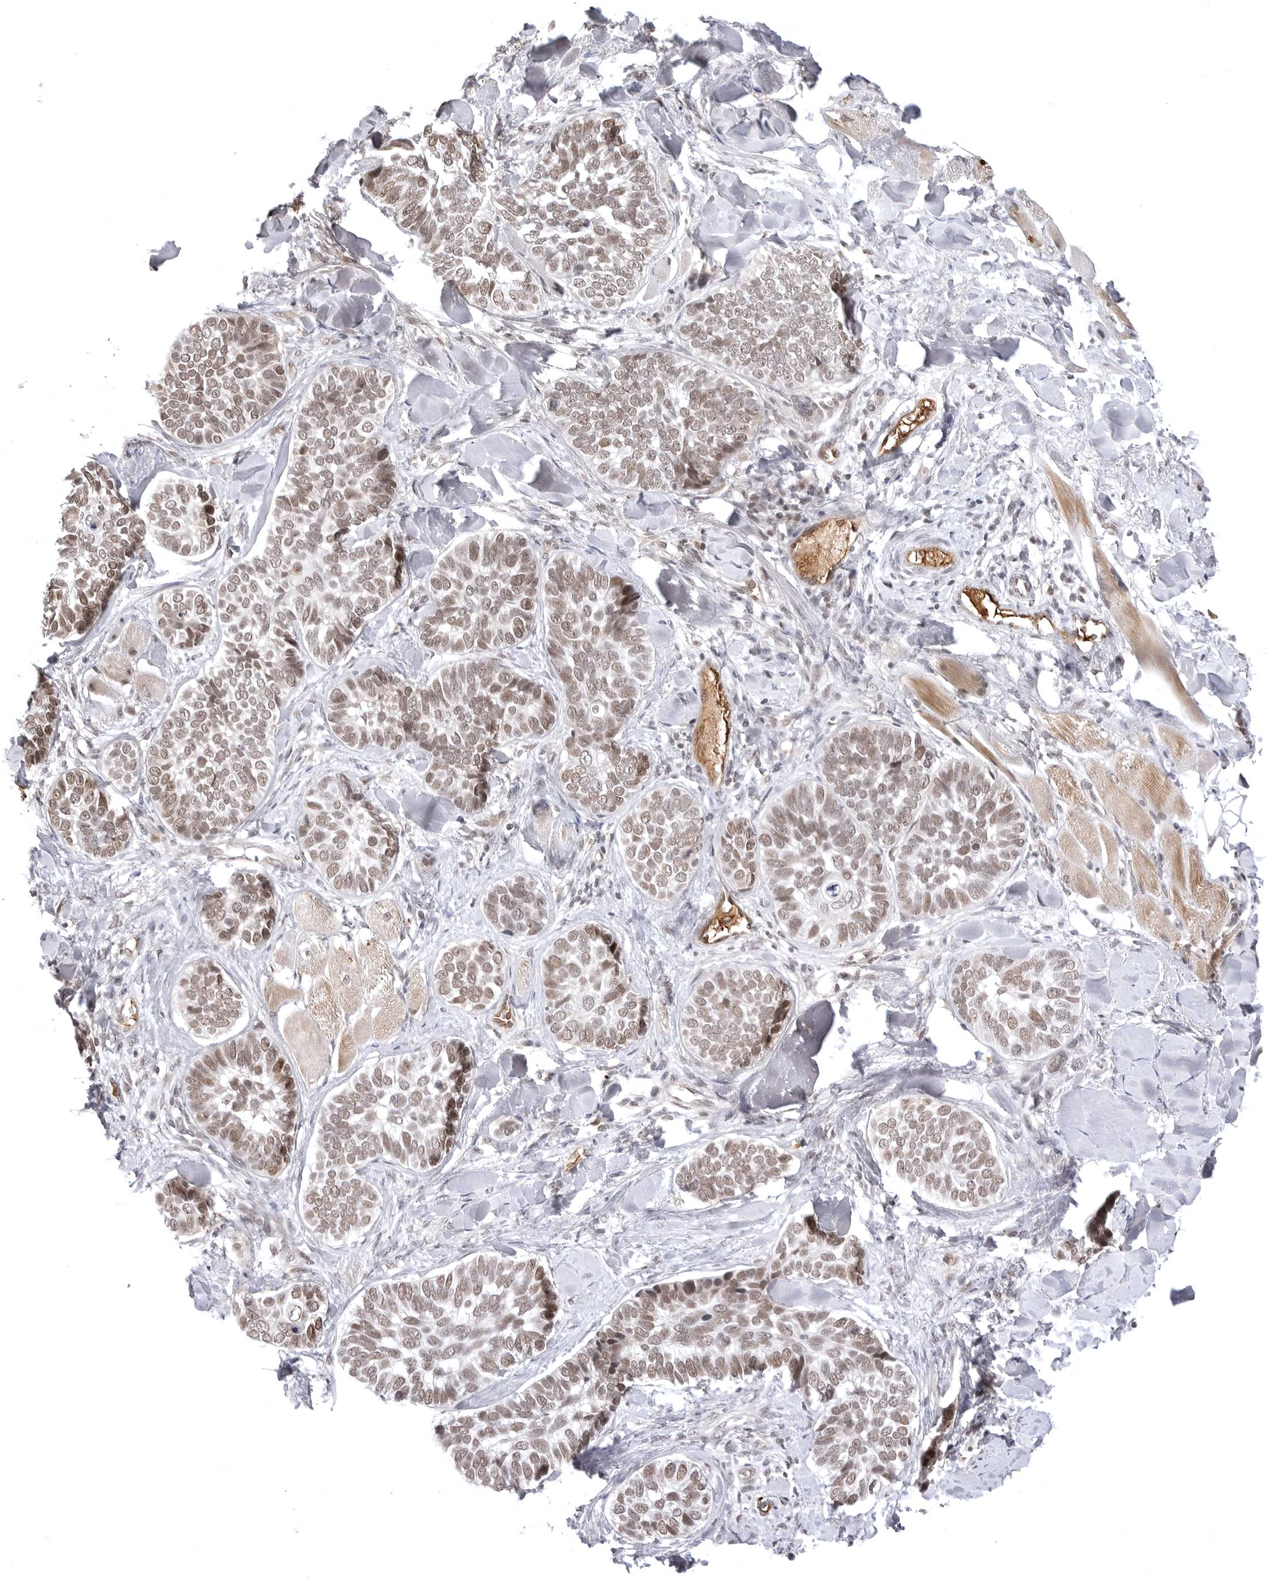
{"staining": {"intensity": "moderate", "quantity": ">75%", "location": "nuclear"}, "tissue": "skin cancer", "cell_type": "Tumor cells", "image_type": "cancer", "snomed": [{"axis": "morphology", "description": "Basal cell carcinoma"}, {"axis": "topography", "description": "Skin"}], "caption": "Protein staining displays moderate nuclear staining in approximately >75% of tumor cells in basal cell carcinoma (skin).", "gene": "PHF3", "patient": {"sex": "male", "age": 62}}